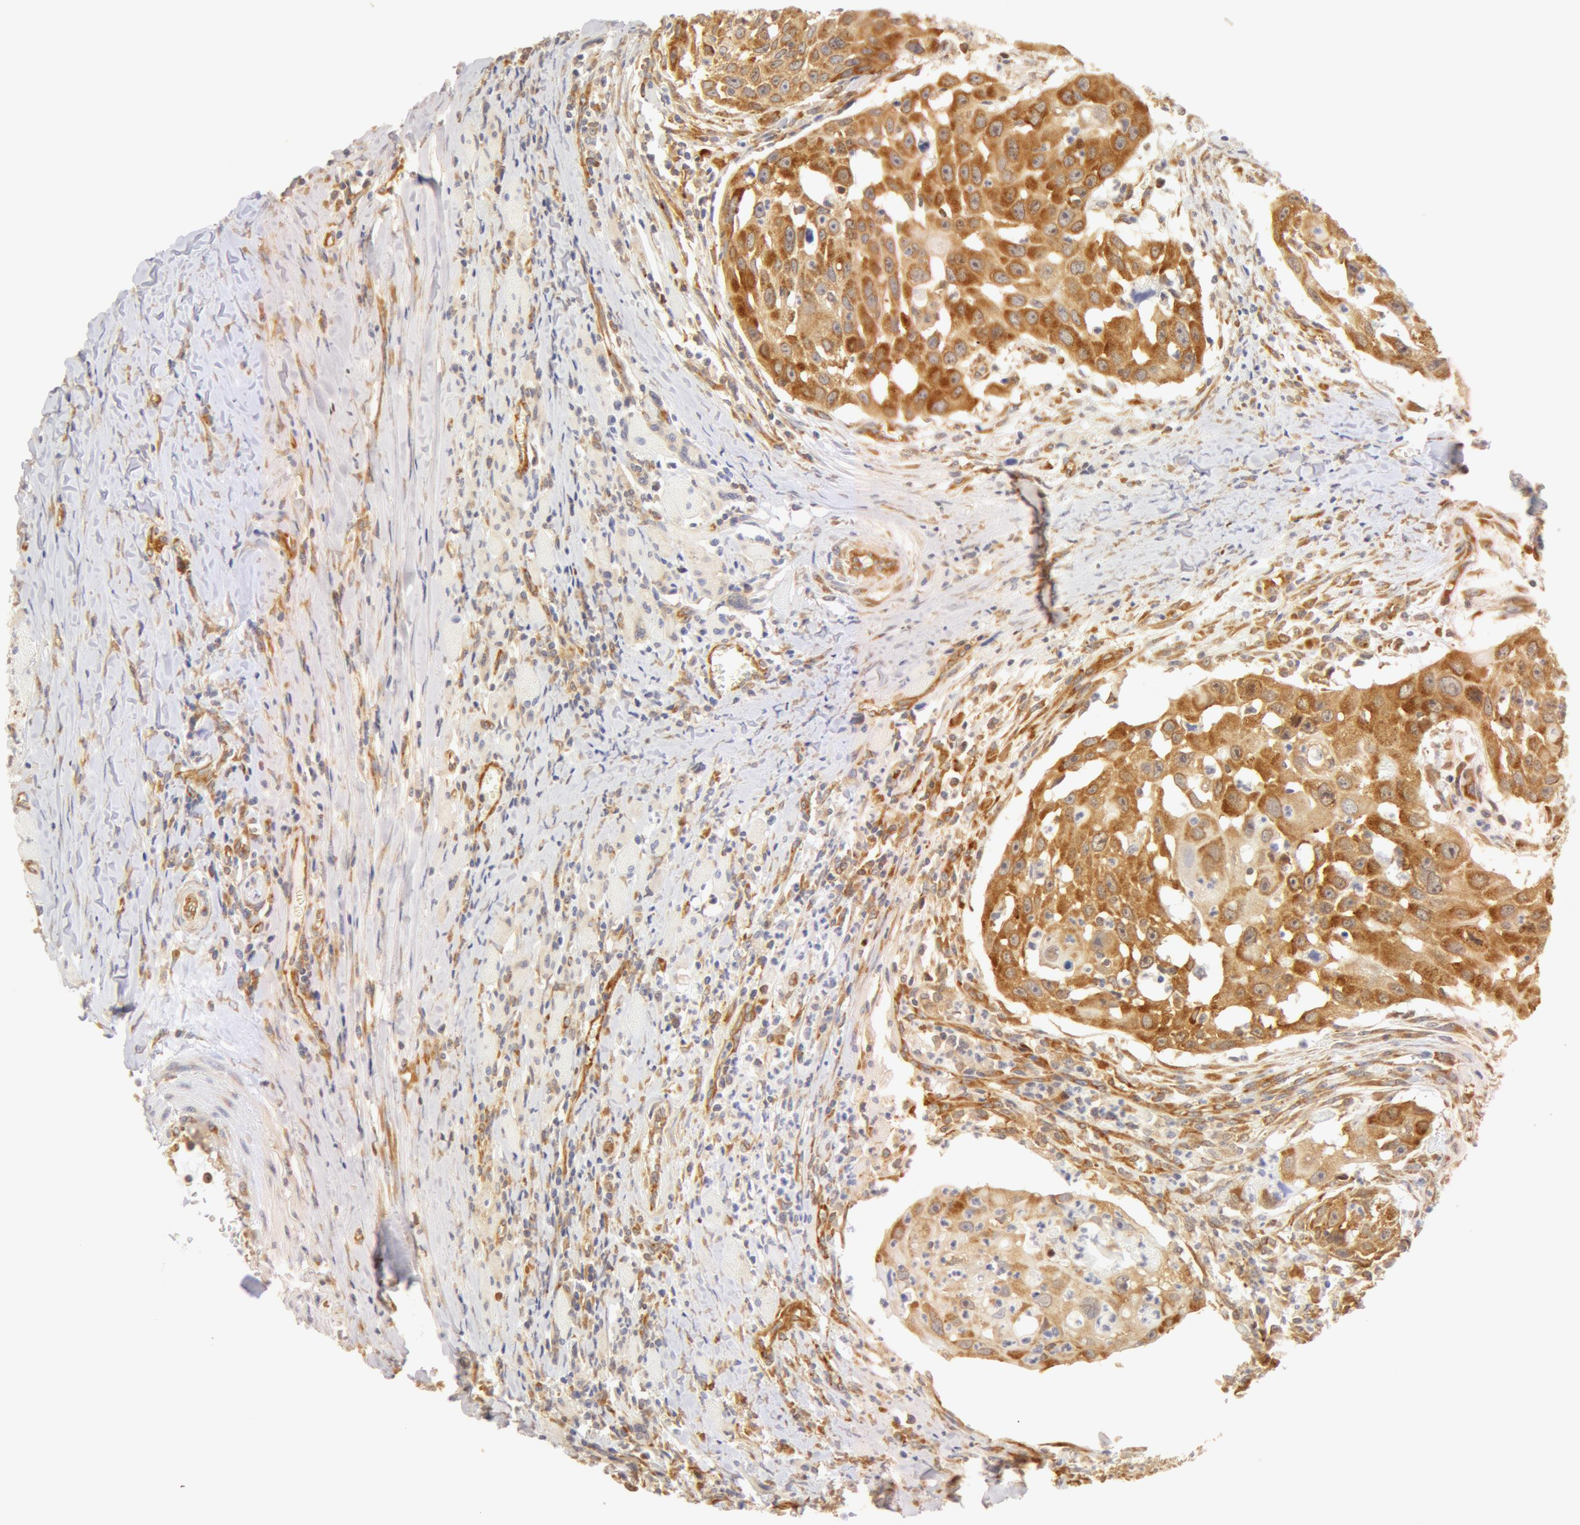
{"staining": {"intensity": "moderate", "quantity": ">75%", "location": "cytoplasmic/membranous,nuclear"}, "tissue": "head and neck cancer", "cell_type": "Tumor cells", "image_type": "cancer", "snomed": [{"axis": "morphology", "description": "Squamous cell carcinoma, NOS"}, {"axis": "topography", "description": "Head-Neck"}], "caption": "Head and neck cancer (squamous cell carcinoma) stained with a brown dye displays moderate cytoplasmic/membranous and nuclear positive positivity in about >75% of tumor cells.", "gene": "DDX3Y", "patient": {"sex": "male", "age": 64}}